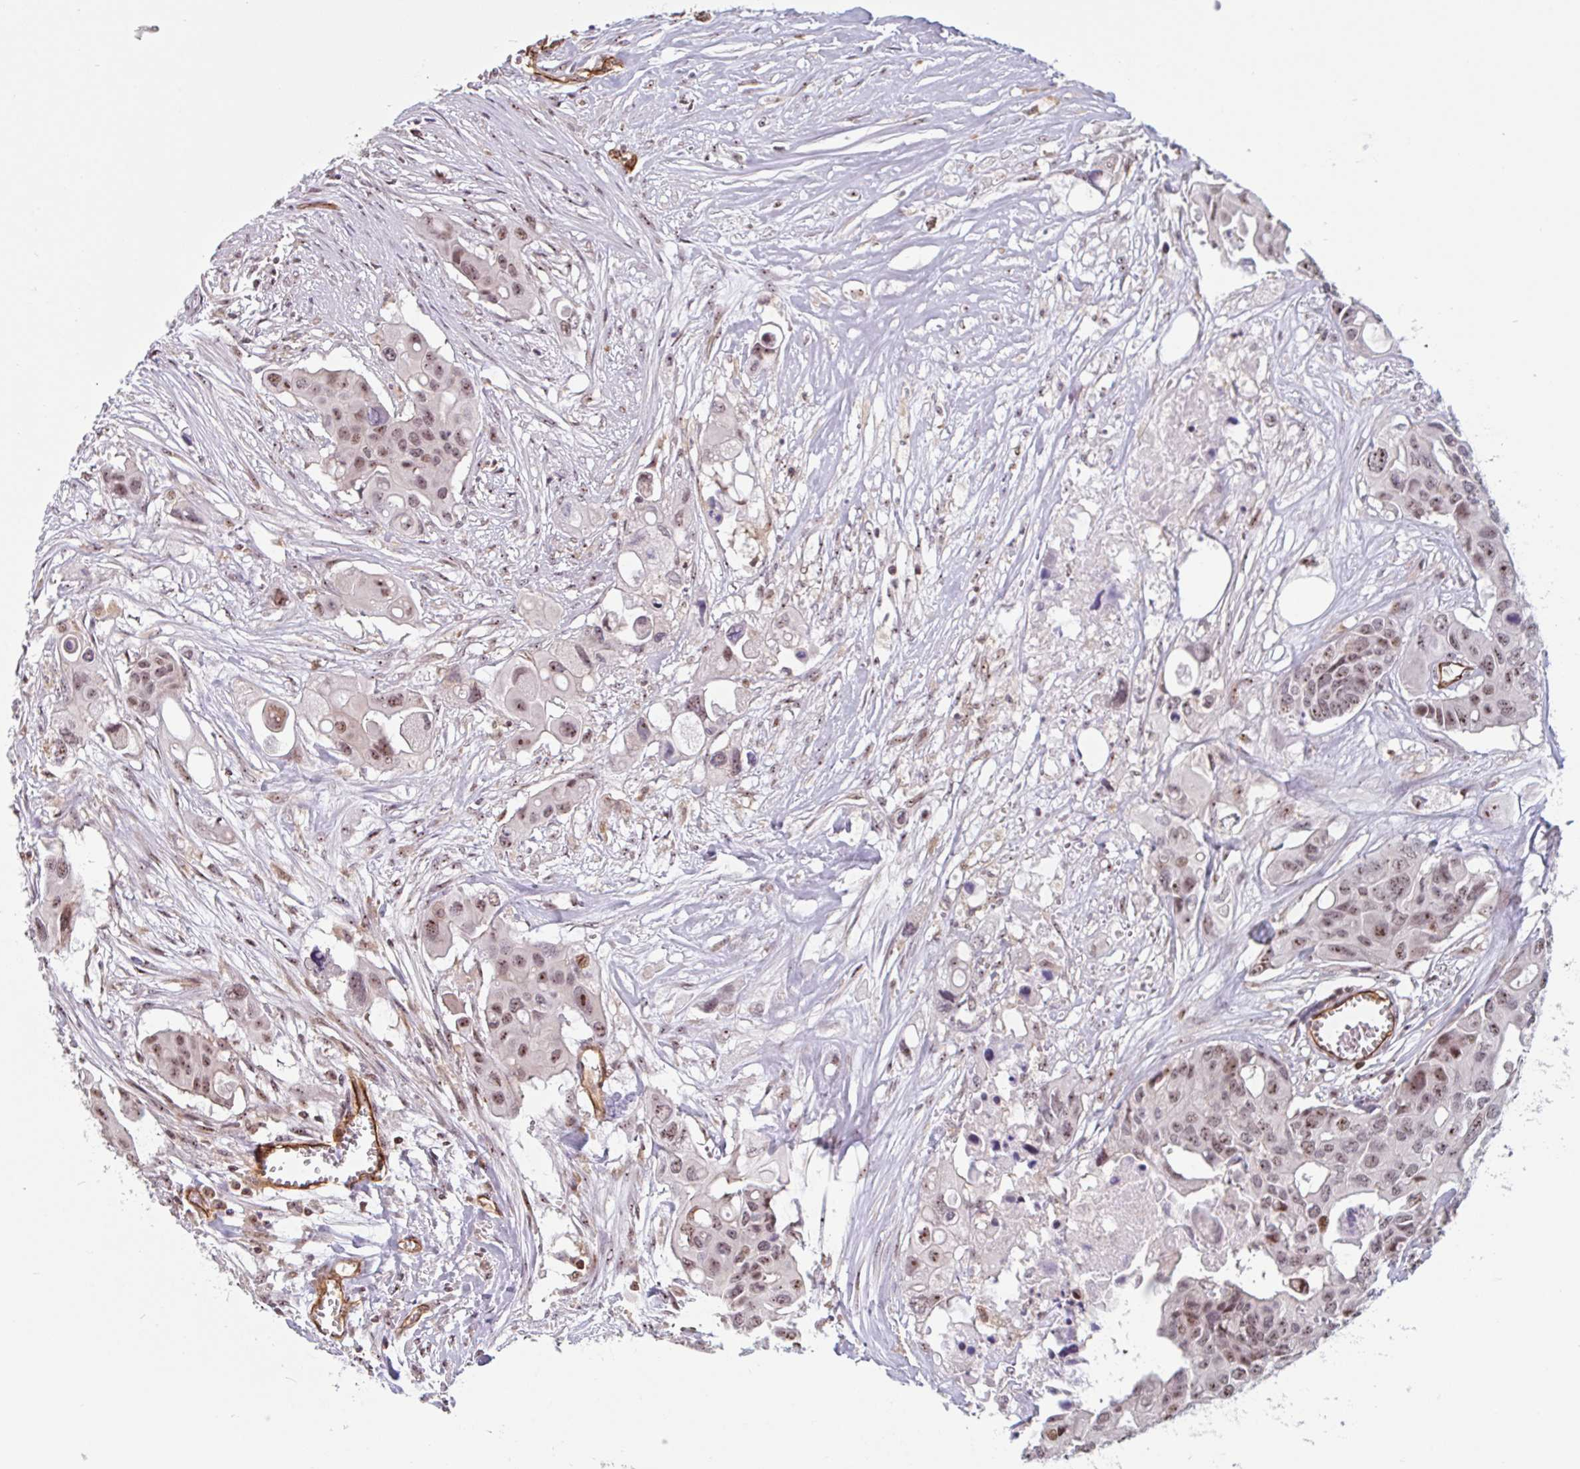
{"staining": {"intensity": "moderate", "quantity": ">75%", "location": "nuclear"}, "tissue": "colorectal cancer", "cell_type": "Tumor cells", "image_type": "cancer", "snomed": [{"axis": "morphology", "description": "Adenocarcinoma, NOS"}, {"axis": "topography", "description": "Colon"}], "caption": "Immunohistochemical staining of human colorectal cancer (adenocarcinoma) shows moderate nuclear protein staining in approximately >75% of tumor cells.", "gene": "ZNF689", "patient": {"sex": "male", "age": 77}}